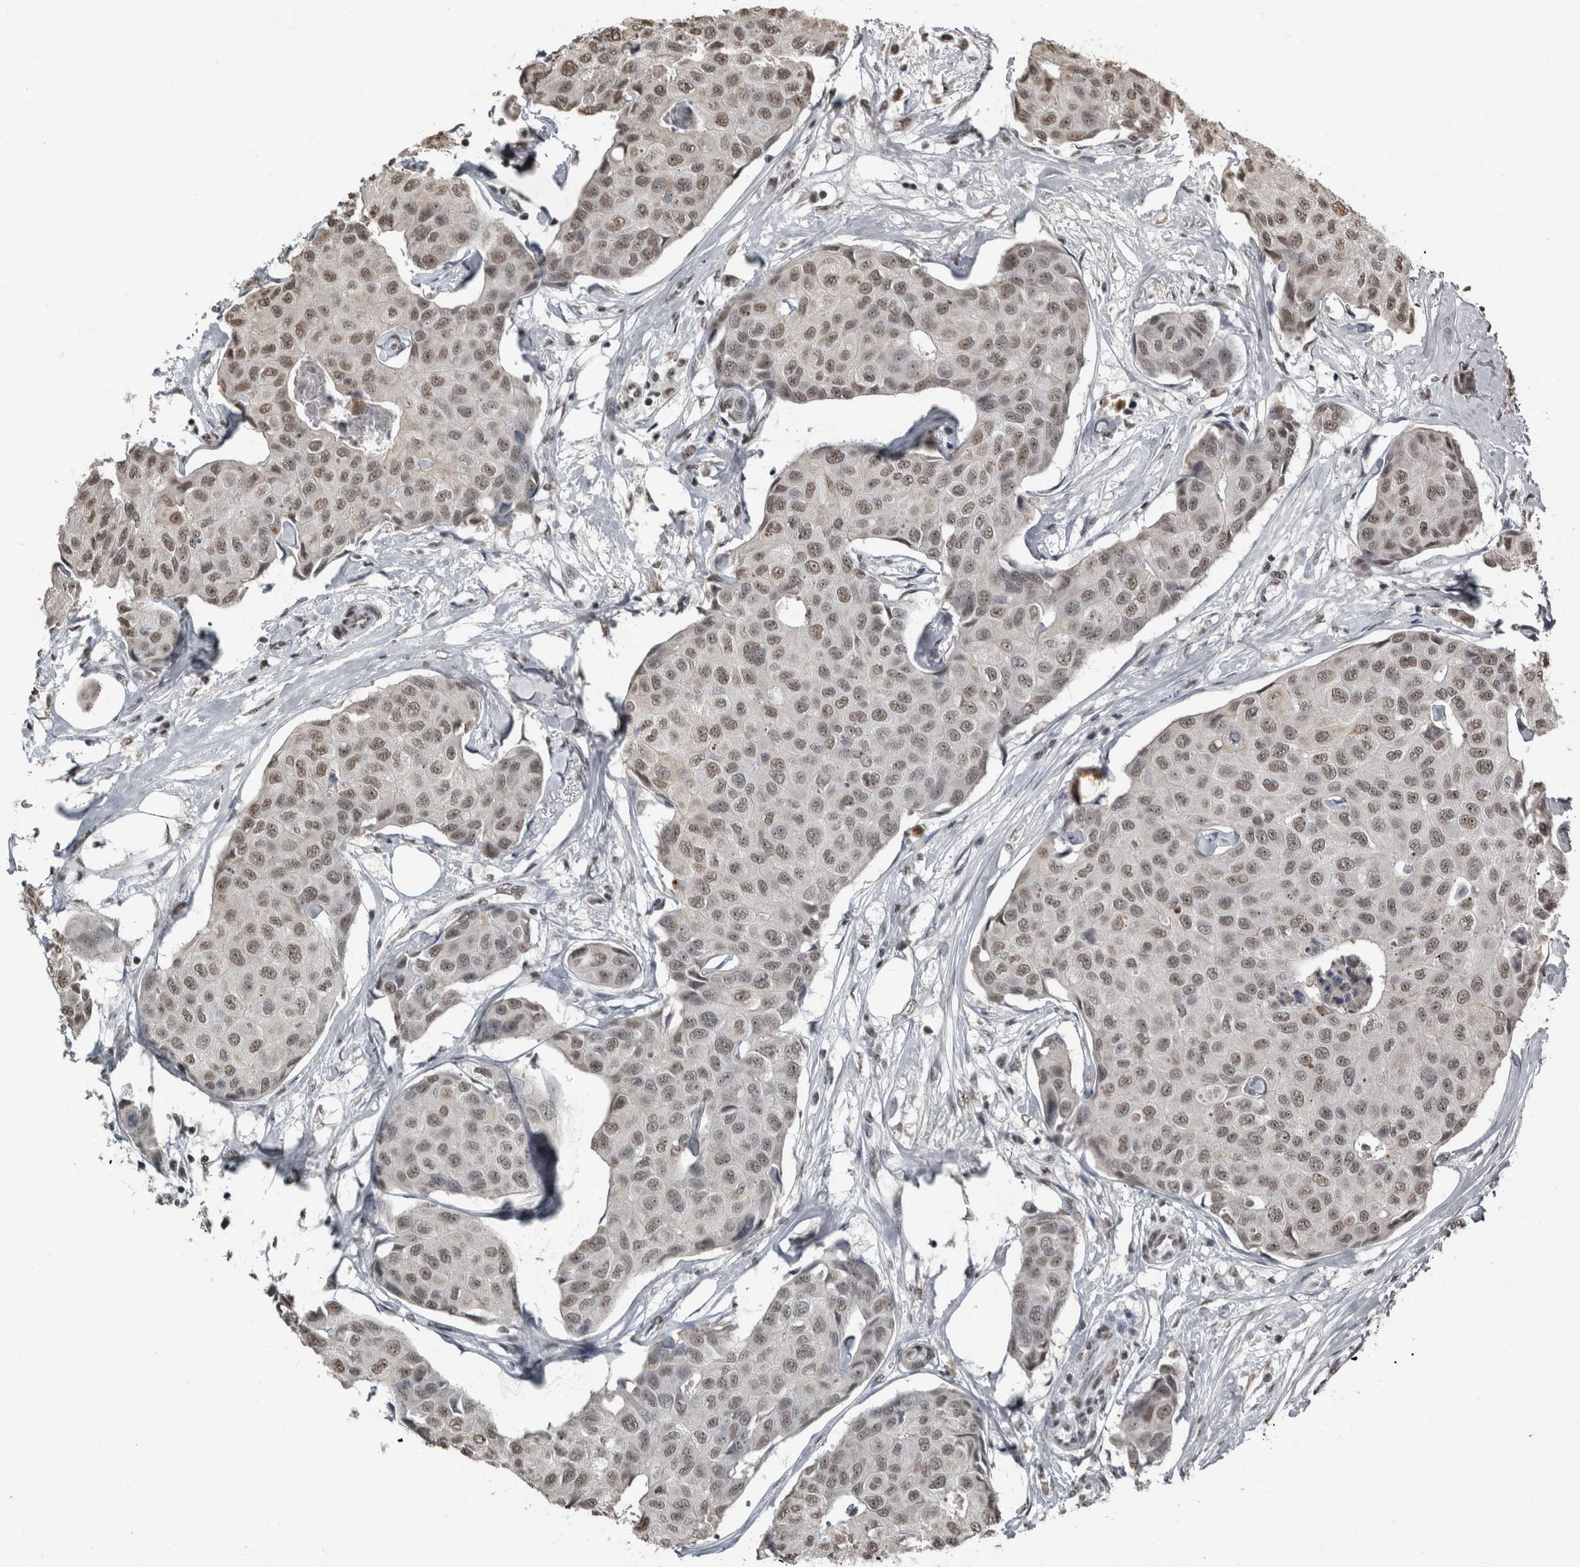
{"staining": {"intensity": "weak", "quantity": ">75%", "location": "nuclear"}, "tissue": "breast cancer", "cell_type": "Tumor cells", "image_type": "cancer", "snomed": [{"axis": "morphology", "description": "Duct carcinoma"}, {"axis": "topography", "description": "Breast"}], "caption": "Breast infiltrating ductal carcinoma stained for a protein (brown) shows weak nuclear positive positivity in about >75% of tumor cells.", "gene": "TGS1", "patient": {"sex": "female", "age": 80}}